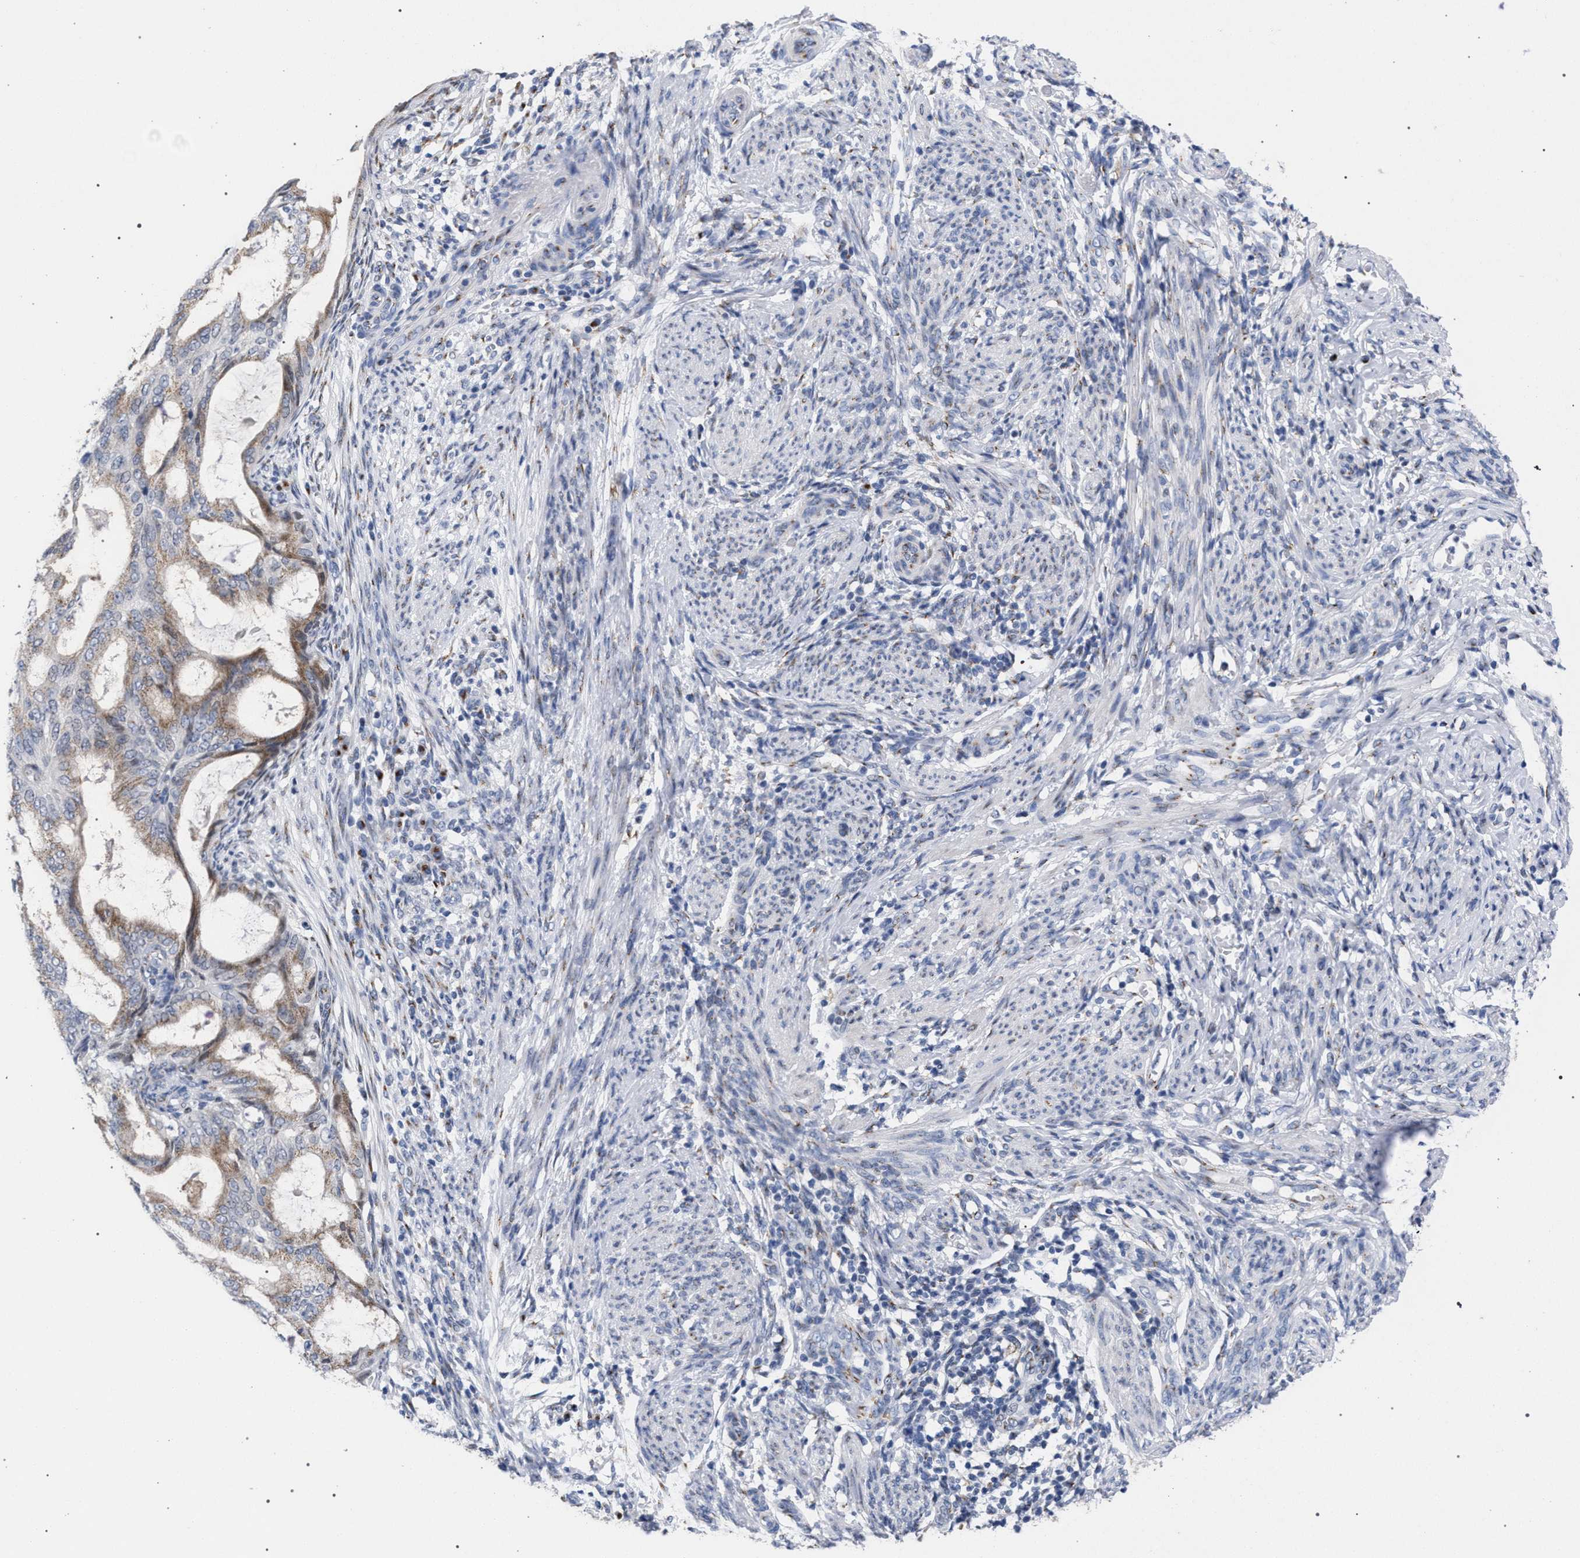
{"staining": {"intensity": "moderate", "quantity": ">75%", "location": "cytoplasmic/membranous"}, "tissue": "endometrial cancer", "cell_type": "Tumor cells", "image_type": "cancer", "snomed": [{"axis": "morphology", "description": "Adenocarcinoma, NOS"}, {"axis": "topography", "description": "Endometrium"}], "caption": "Protein positivity by immunohistochemistry (IHC) exhibits moderate cytoplasmic/membranous expression in approximately >75% of tumor cells in adenocarcinoma (endometrial).", "gene": "GOLGA2", "patient": {"sex": "female", "age": 58}}